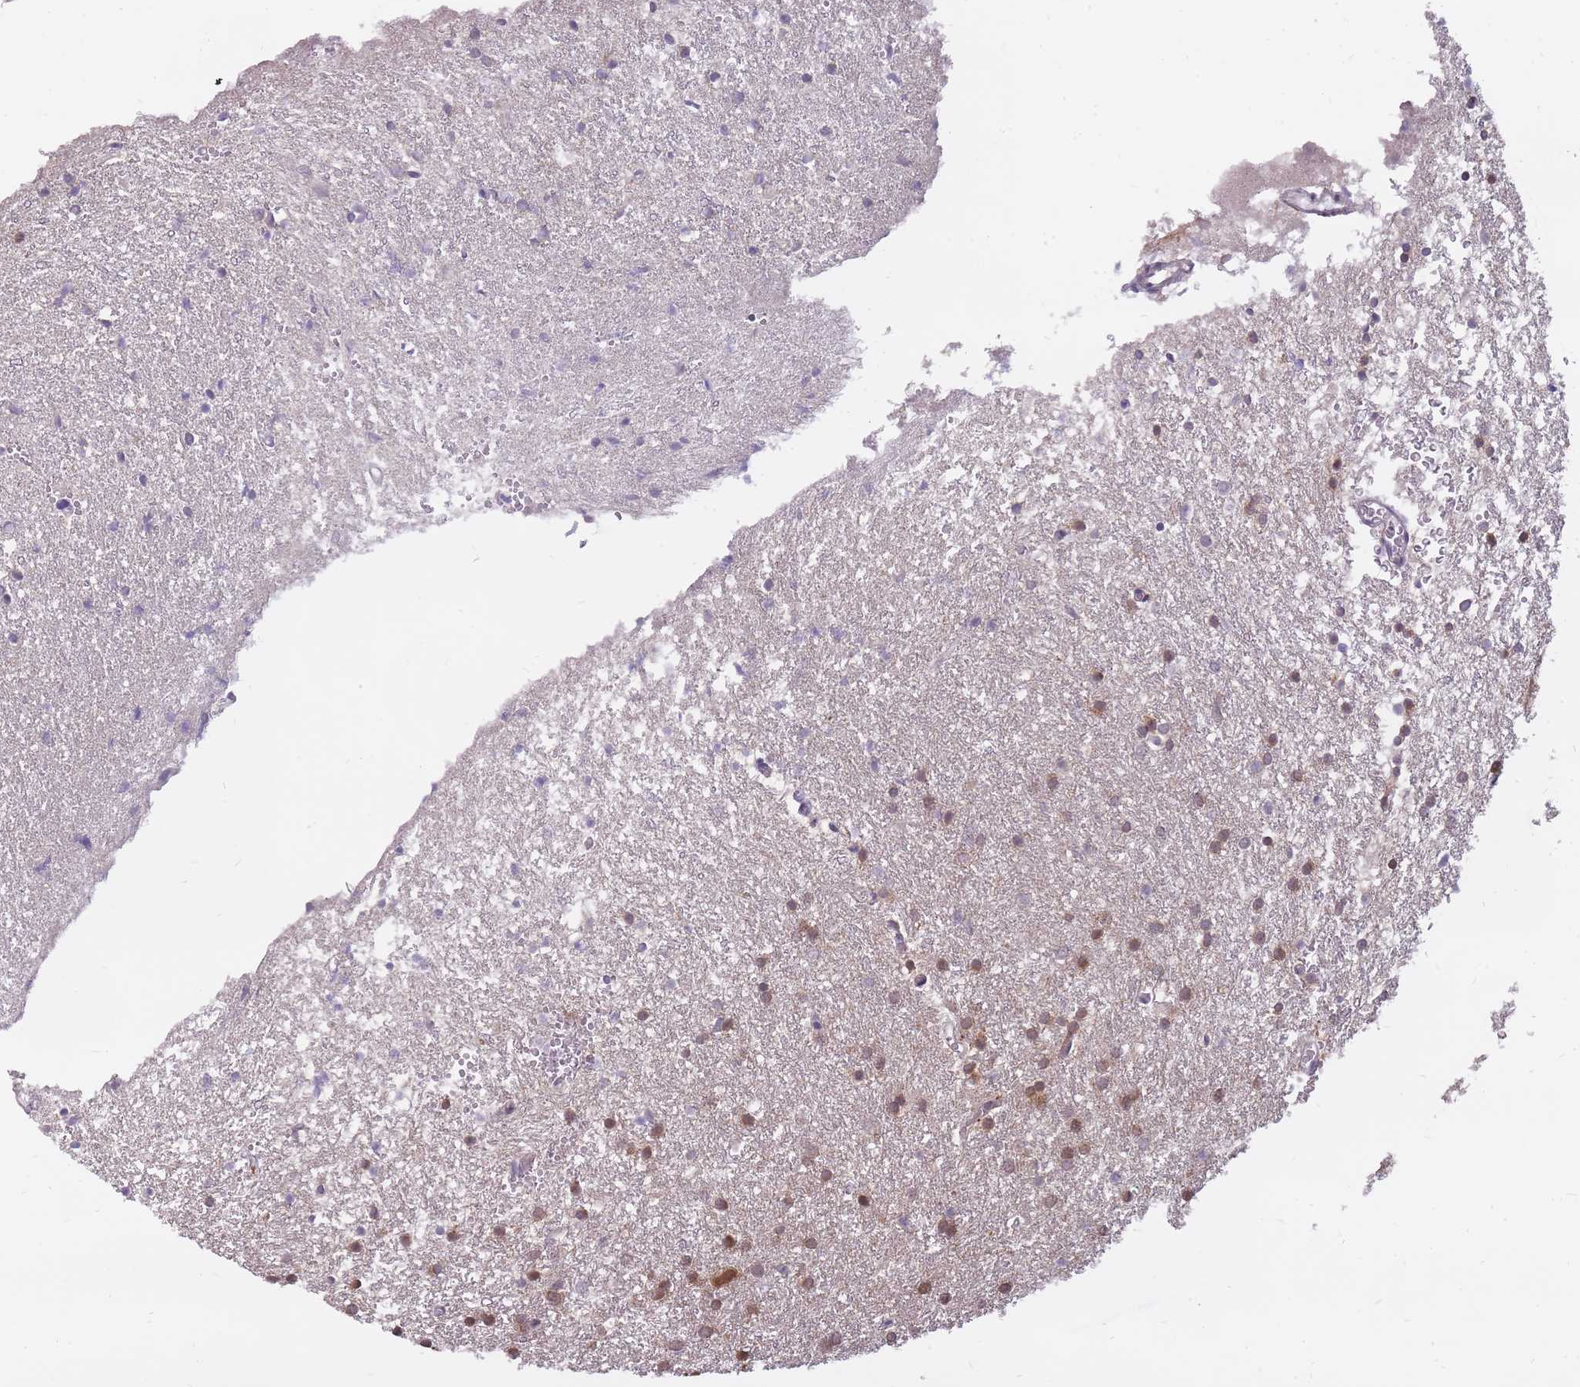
{"staining": {"intensity": "moderate", "quantity": "<25%", "location": "cytoplasmic/membranous,nuclear"}, "tissue": "glioma", "cell_type": "Tumor cells", "image_type": "cancer", "snomed": [{"axis": "morphology", "description": "Glioma, malignant, High grade"}, {"axis": "topography", "description": "Brain"}], "caption": "This is a micrograph of immunohistochemistry (IHC) staining of high-grade glioma (malignant), which shows moderate expression in the cytoplasmic/membranous and nuclear of tumor cells.", "gene": "POMZP3", "patient": {"sex": "female", "age": 50}}